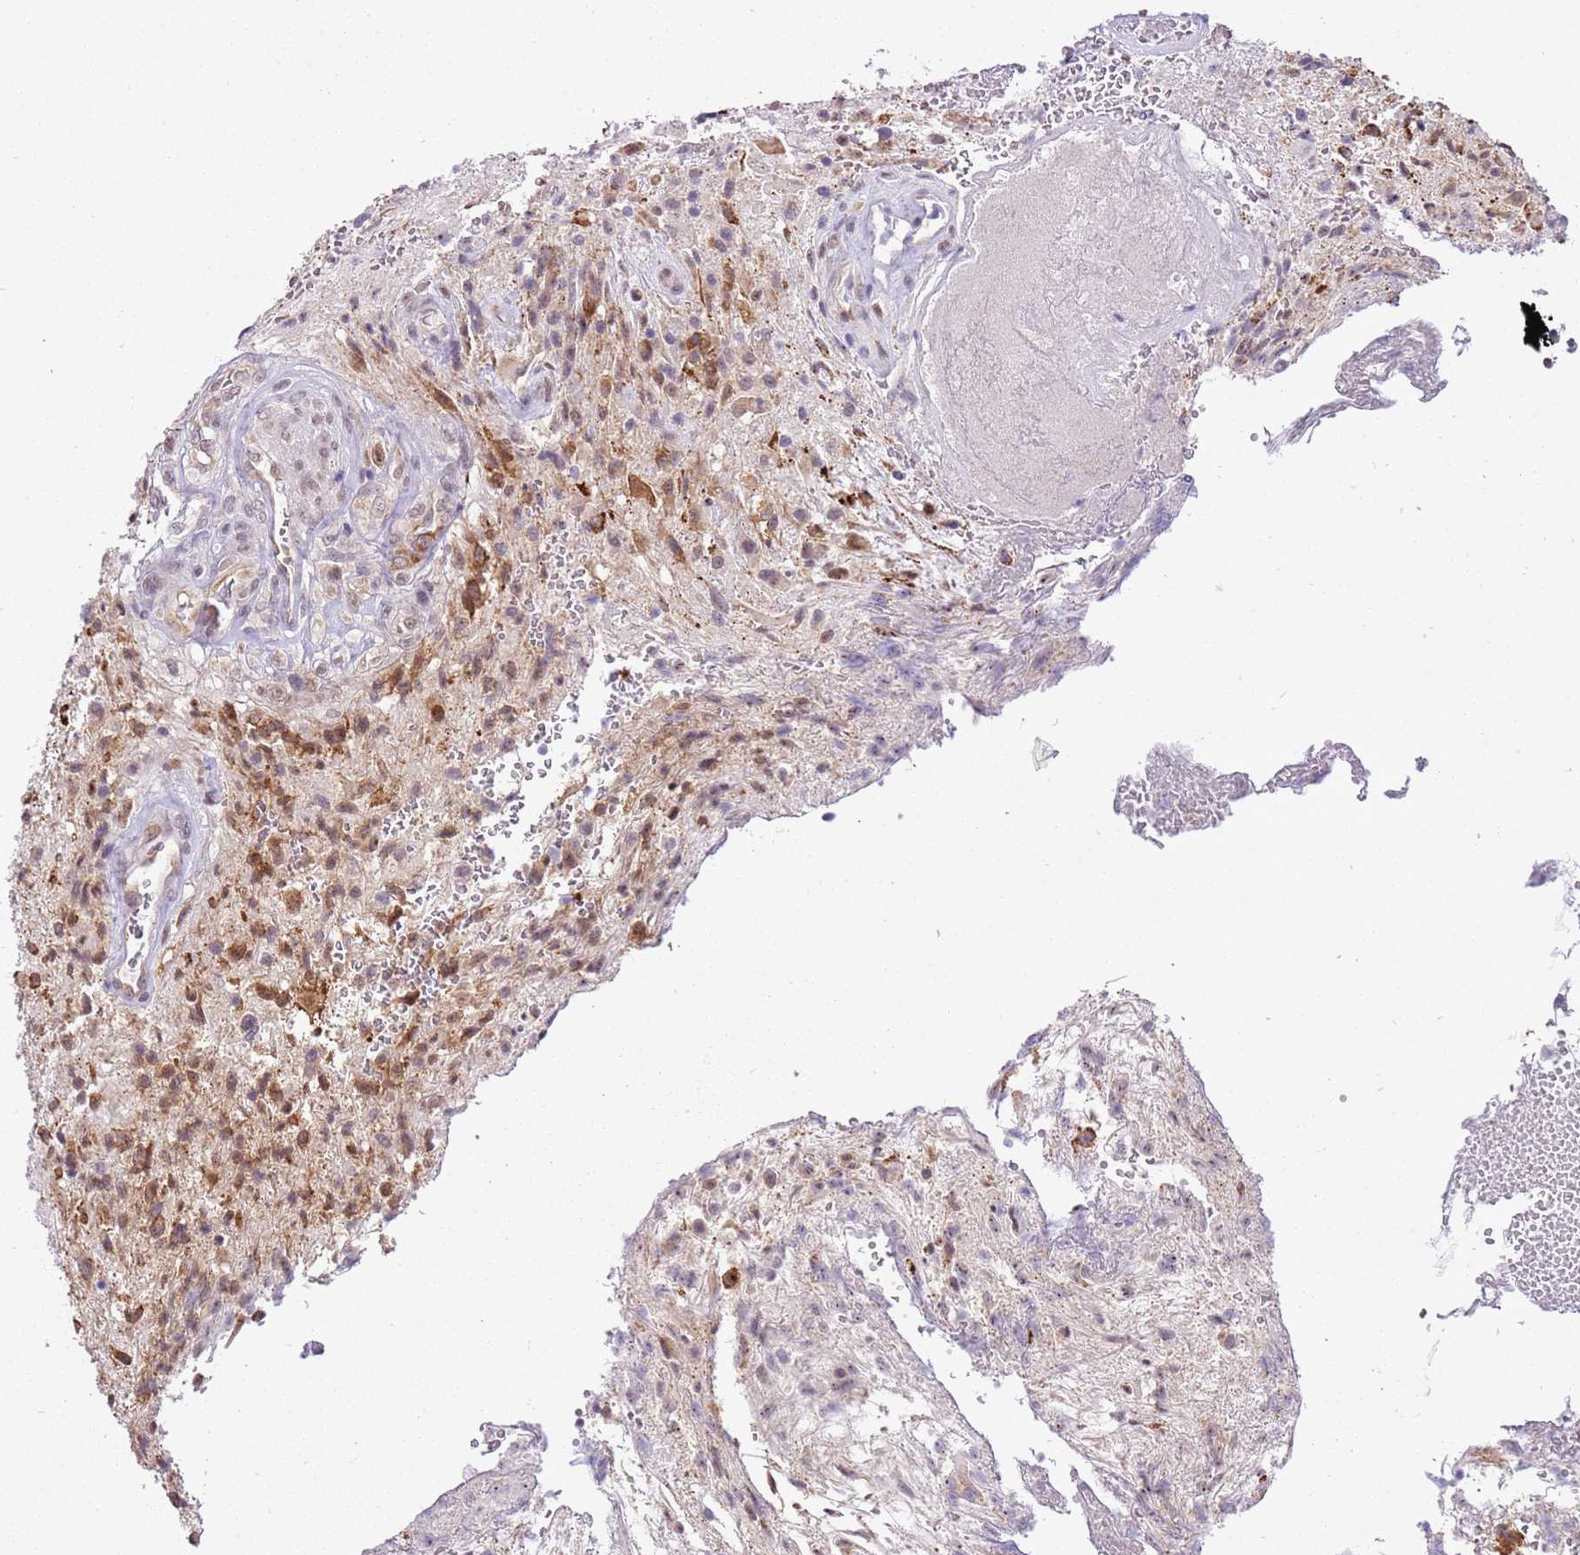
{"staining": {"intensity": "moderate", "quantity": "25%-75%", "location": "cytoplasmic/membranous,nuclear"}, "tissue": "glioma", "cell_type": "Tumor cells", "image_type": "cancer", "snomed": [{"axis": "morphology", "description": "Glioma, malignant, High grade"}, {"axis": "topography", "description": "Brain"}], "caption": "Moderate cytoplasmic/membranous and nuclear staining for a protein is identified in about 25%-75% of tumor cells of glioma using immunohistochemistry.", "gene": "FAM120C", "patient": {"sex": "male", "age": 56}}